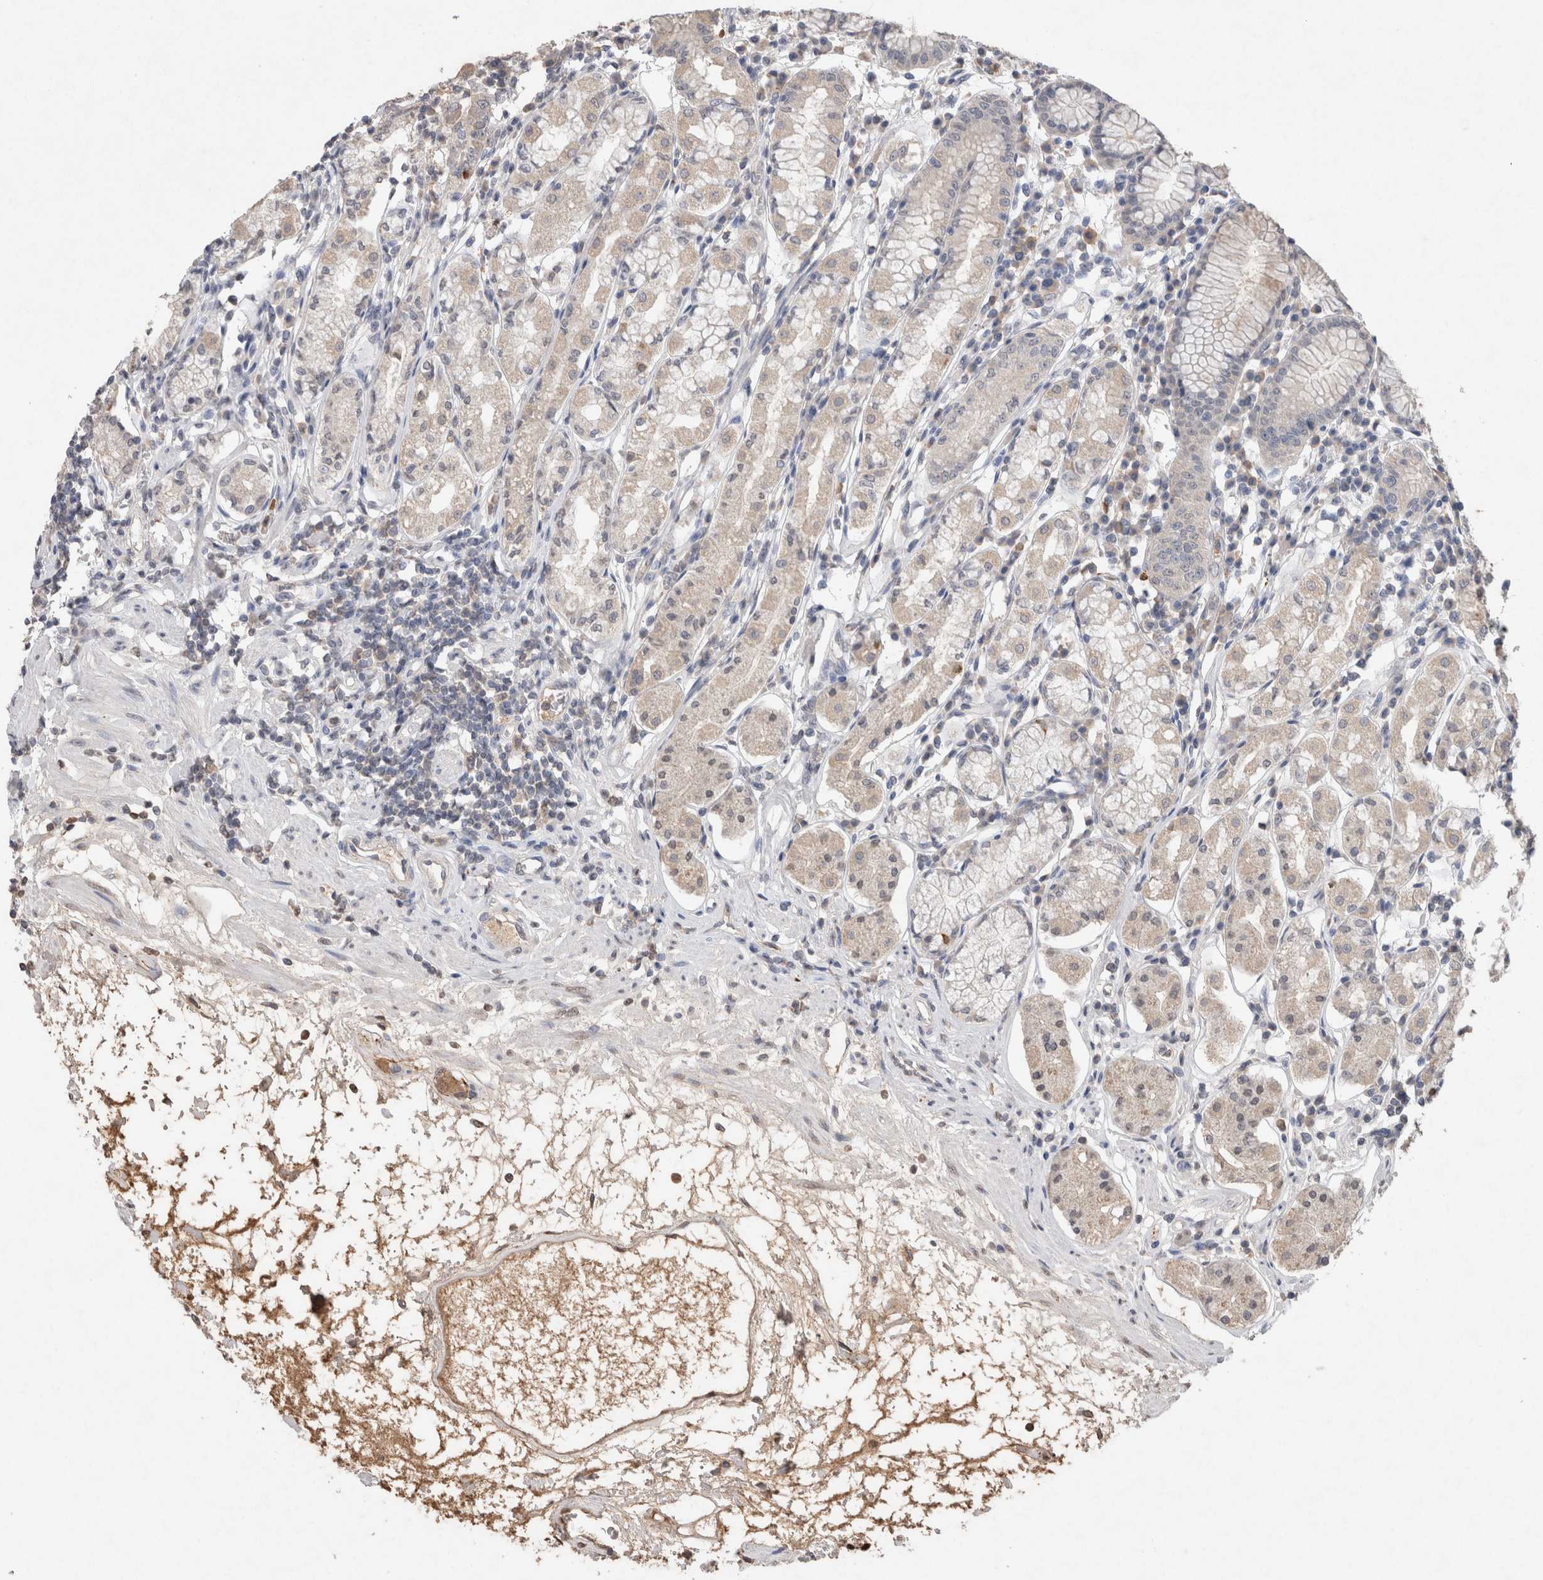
{"staining": {"intensity": "weak", "quantity": "<25%", "location": "cytoplasmic/membranous"}, "tissue": "stomach", "cell_type": "Glandular cells", "image_type": "normal", "snomed": [{"axis": "morphology", "description": "Normal tissue, NOS"}, {"axis": "topography", "description": "Stomach"}, {"axis": "topography", "description": "Stomach, lower"}], "caption": "Immunohistochemical staining of normal stomach exhibits no significant staining in glandular cells. (DAB (3,3'-diaminobenzidine) immunohistochemistry (IHC) with hematoxylin counter stain).", "gene": "FABP7", "patient": {"sex": "female", "age": 56}}